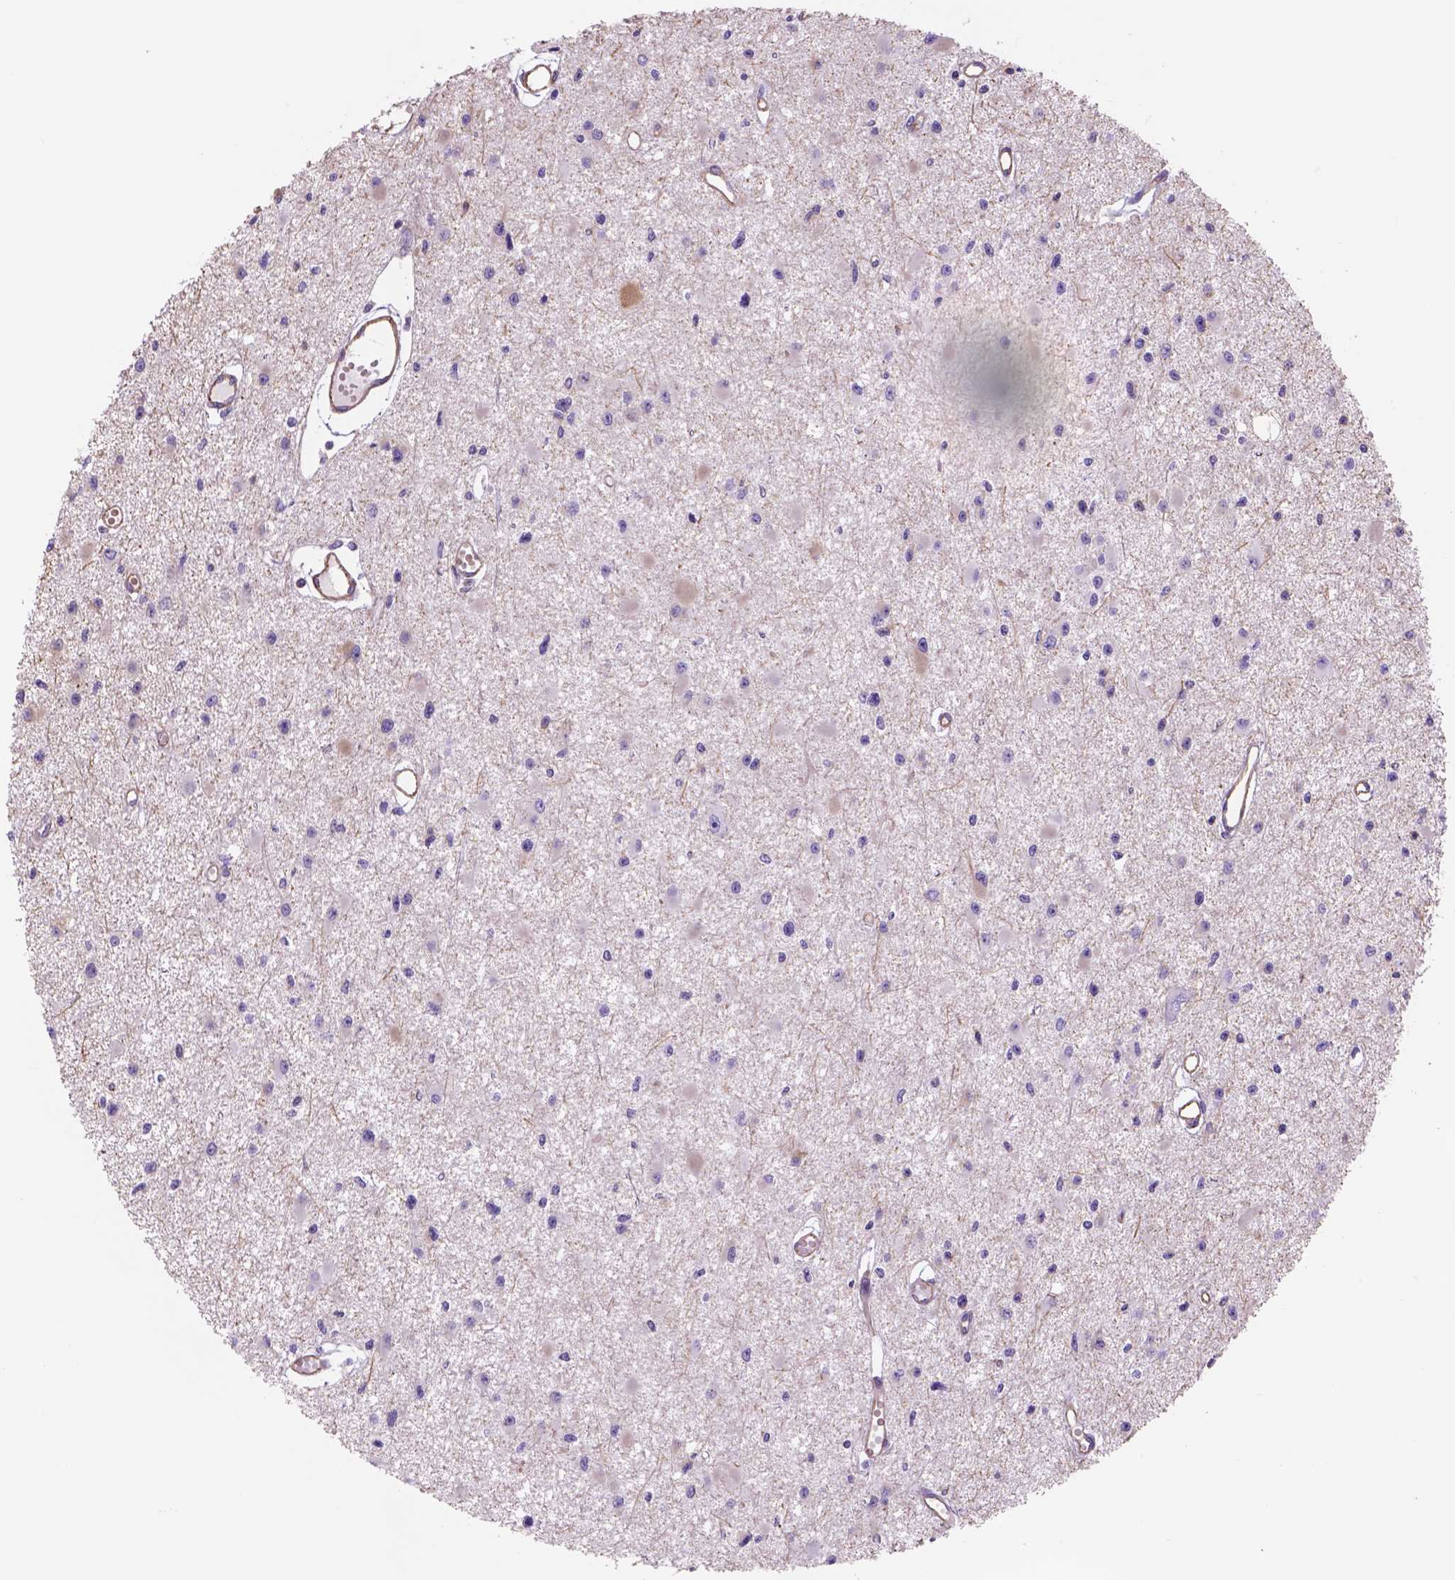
{"staining": {"intensity": "negative", "quantity": "none", "location": "none"}, "tissue": "glioma", "cell_type": "Tumor cells", "image_type": "cancer", "snomed": [{"axis": "morphology", "description": "Glioma, malignant, High grade"}, {"axis": "topography", "description": "Brain"}], "caption": "A photomicrograph of malignant glioma (high-grade) stained for a protein exhibits no brown staining in tumor cells.", "gene": "ZZZ3", "patient": {"sex": "male", "age": 54}}